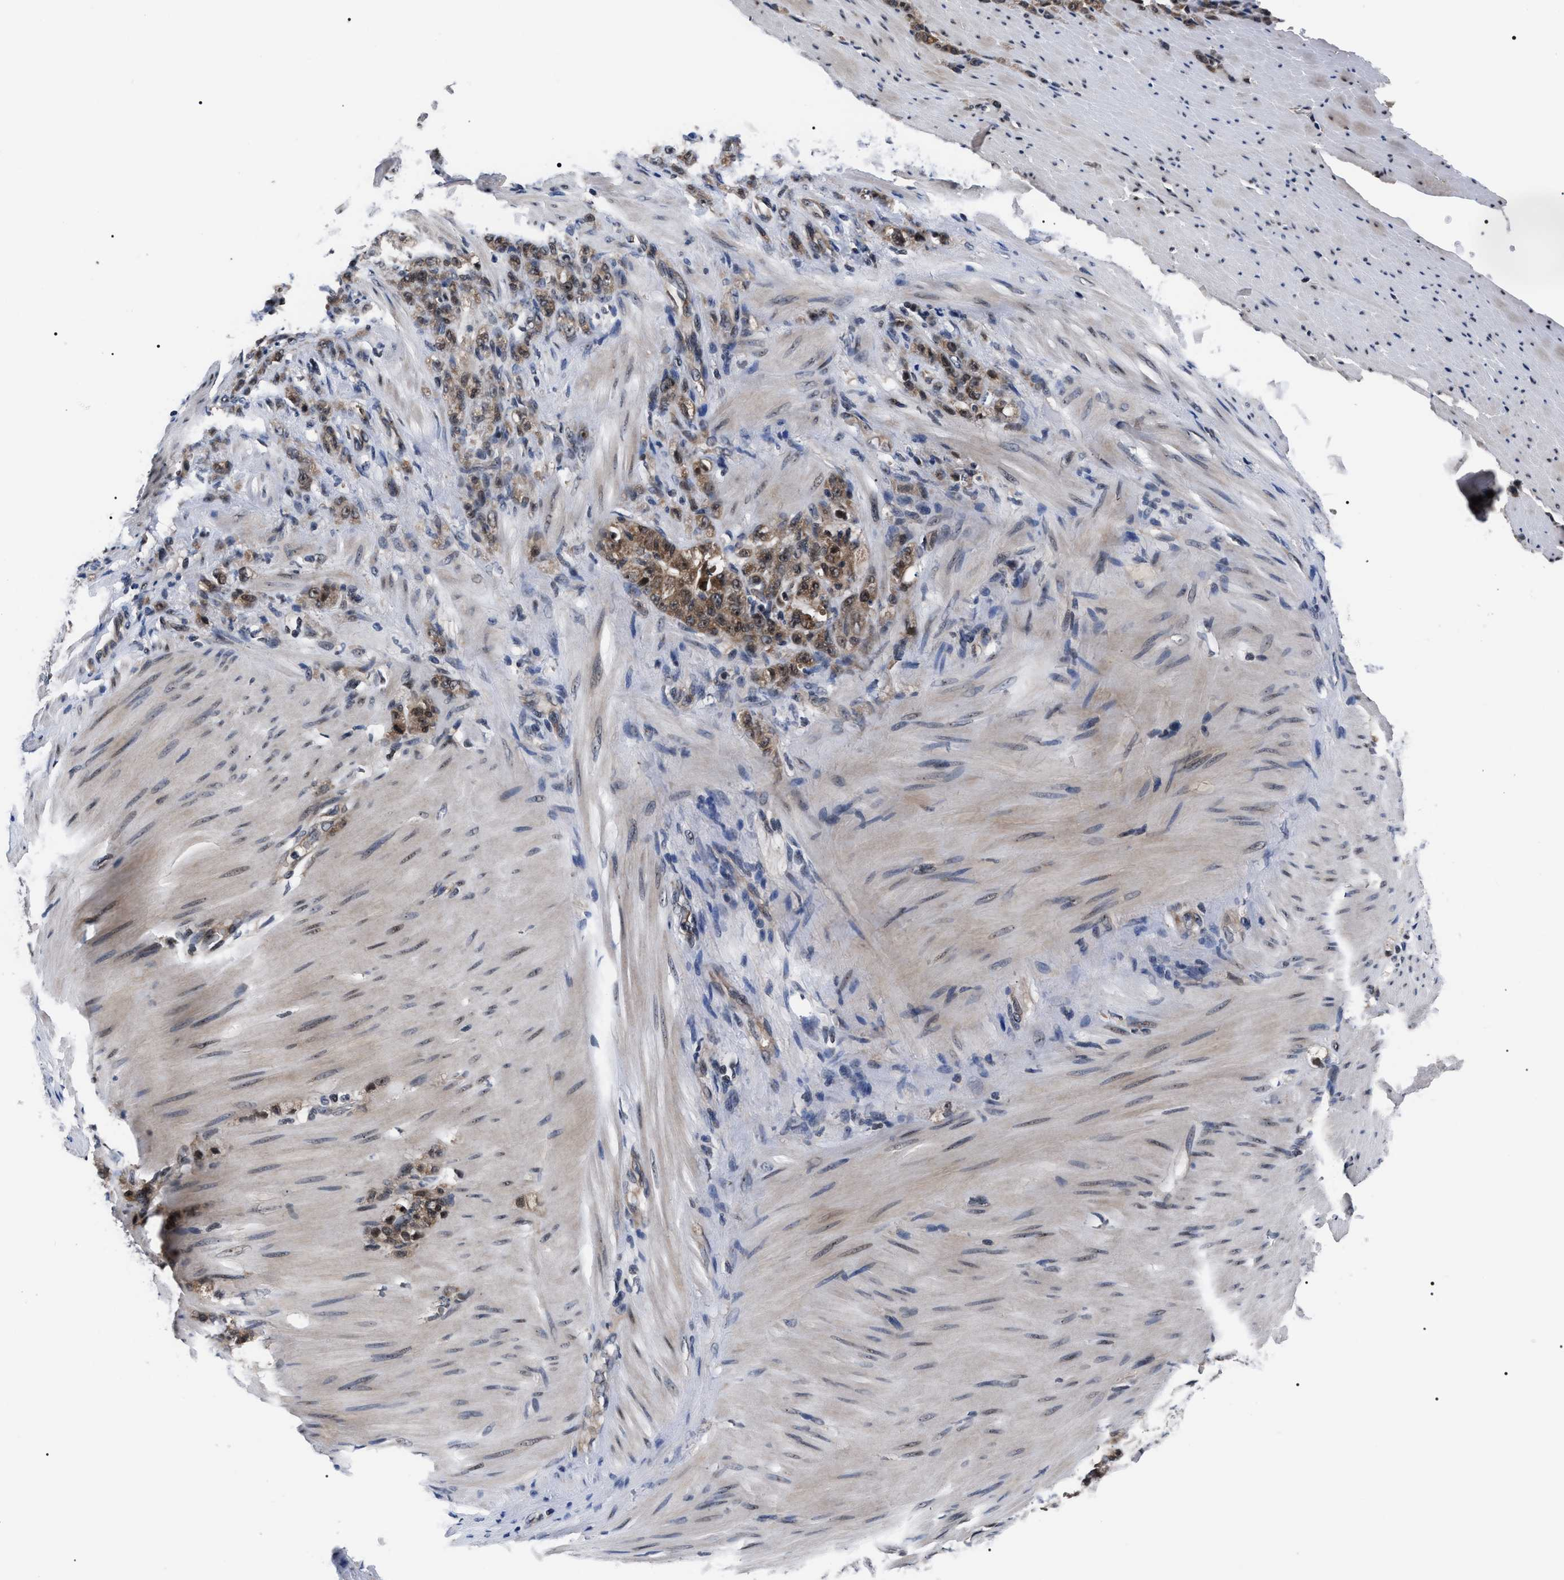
{"staining": {"intensity": "moderate", "quantity": ">75%", "location": "cytoplasmic/membranous"}, "tissue": "stomach cancer", "cell_type": "Tumor cells", "image_type": "cancer", "snomed": [{"axis": "morphology", "description": "Adenocarcinoma, NOS"}, {"axis": "topography", "description": "Stomach"}], "caption": "Protein staining shows moderate cytoplasmic/membranous positivity in approximately >75% of tumor cells in stomach cancer (adenocarcinoma).", "gene": "CSNK2A1", "patient": {"sex": "male", "age": 82}}